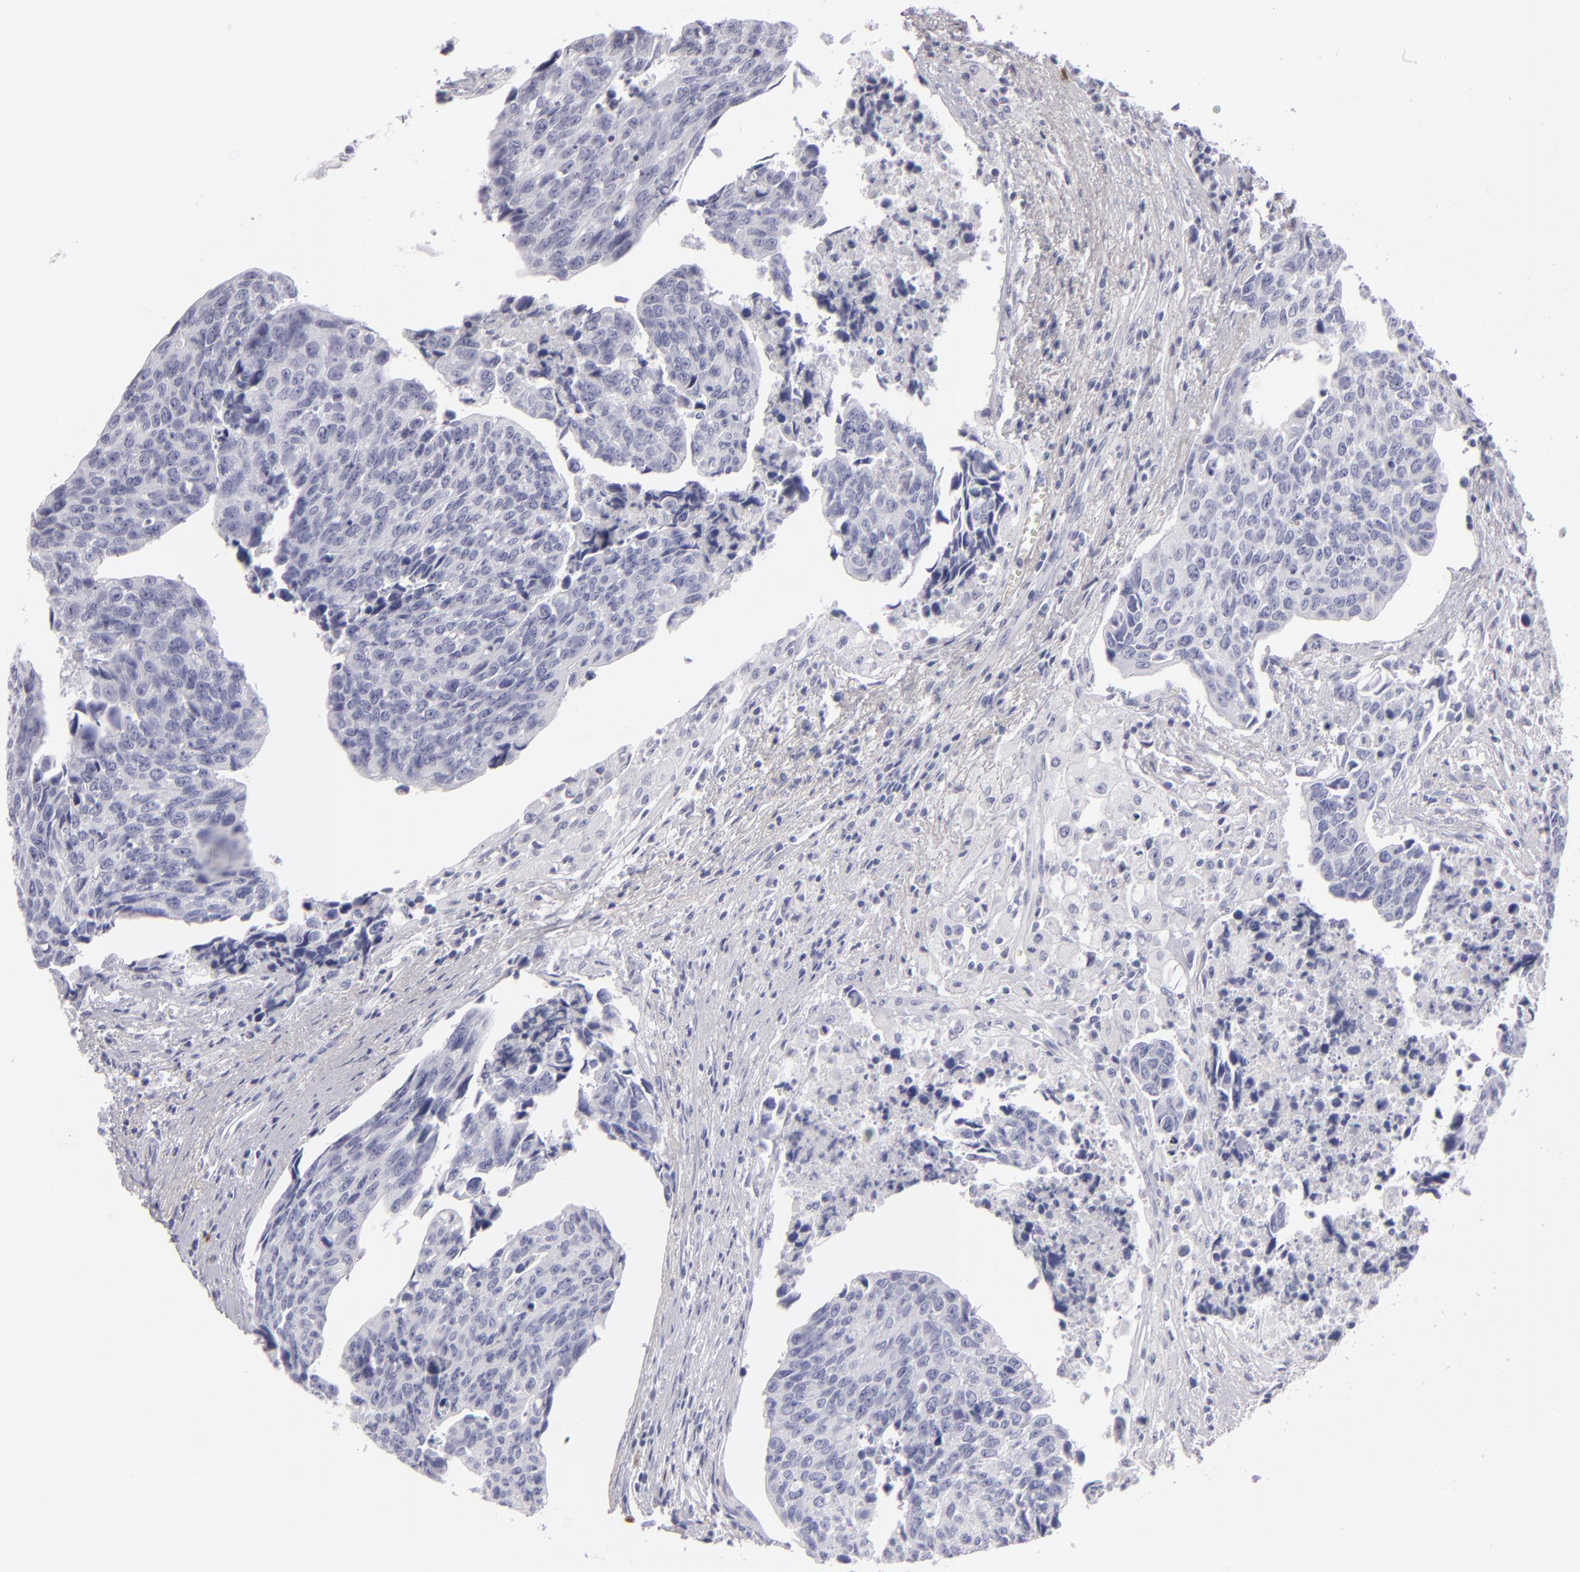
{"staining": {"intensity": "negative", "quantity": "none", "location": "none"}, "tissue": "urothelial cancer", "cell_type": "Tumor cells", "image_type": "cancer", "snomed": [{"axis": "morphology", "description": "Urothelial carcinoma, High grade"}, {"axis": "topography", "description": "Urinary bladder"}], "caption": "Immunohistochemistry photomicrograph of urothelial cancer stained for a protein (brown), which exhibits no positivity in tumor cells.", "gene": "F13A1", "patient": {"sex": "male", "age": 81}}